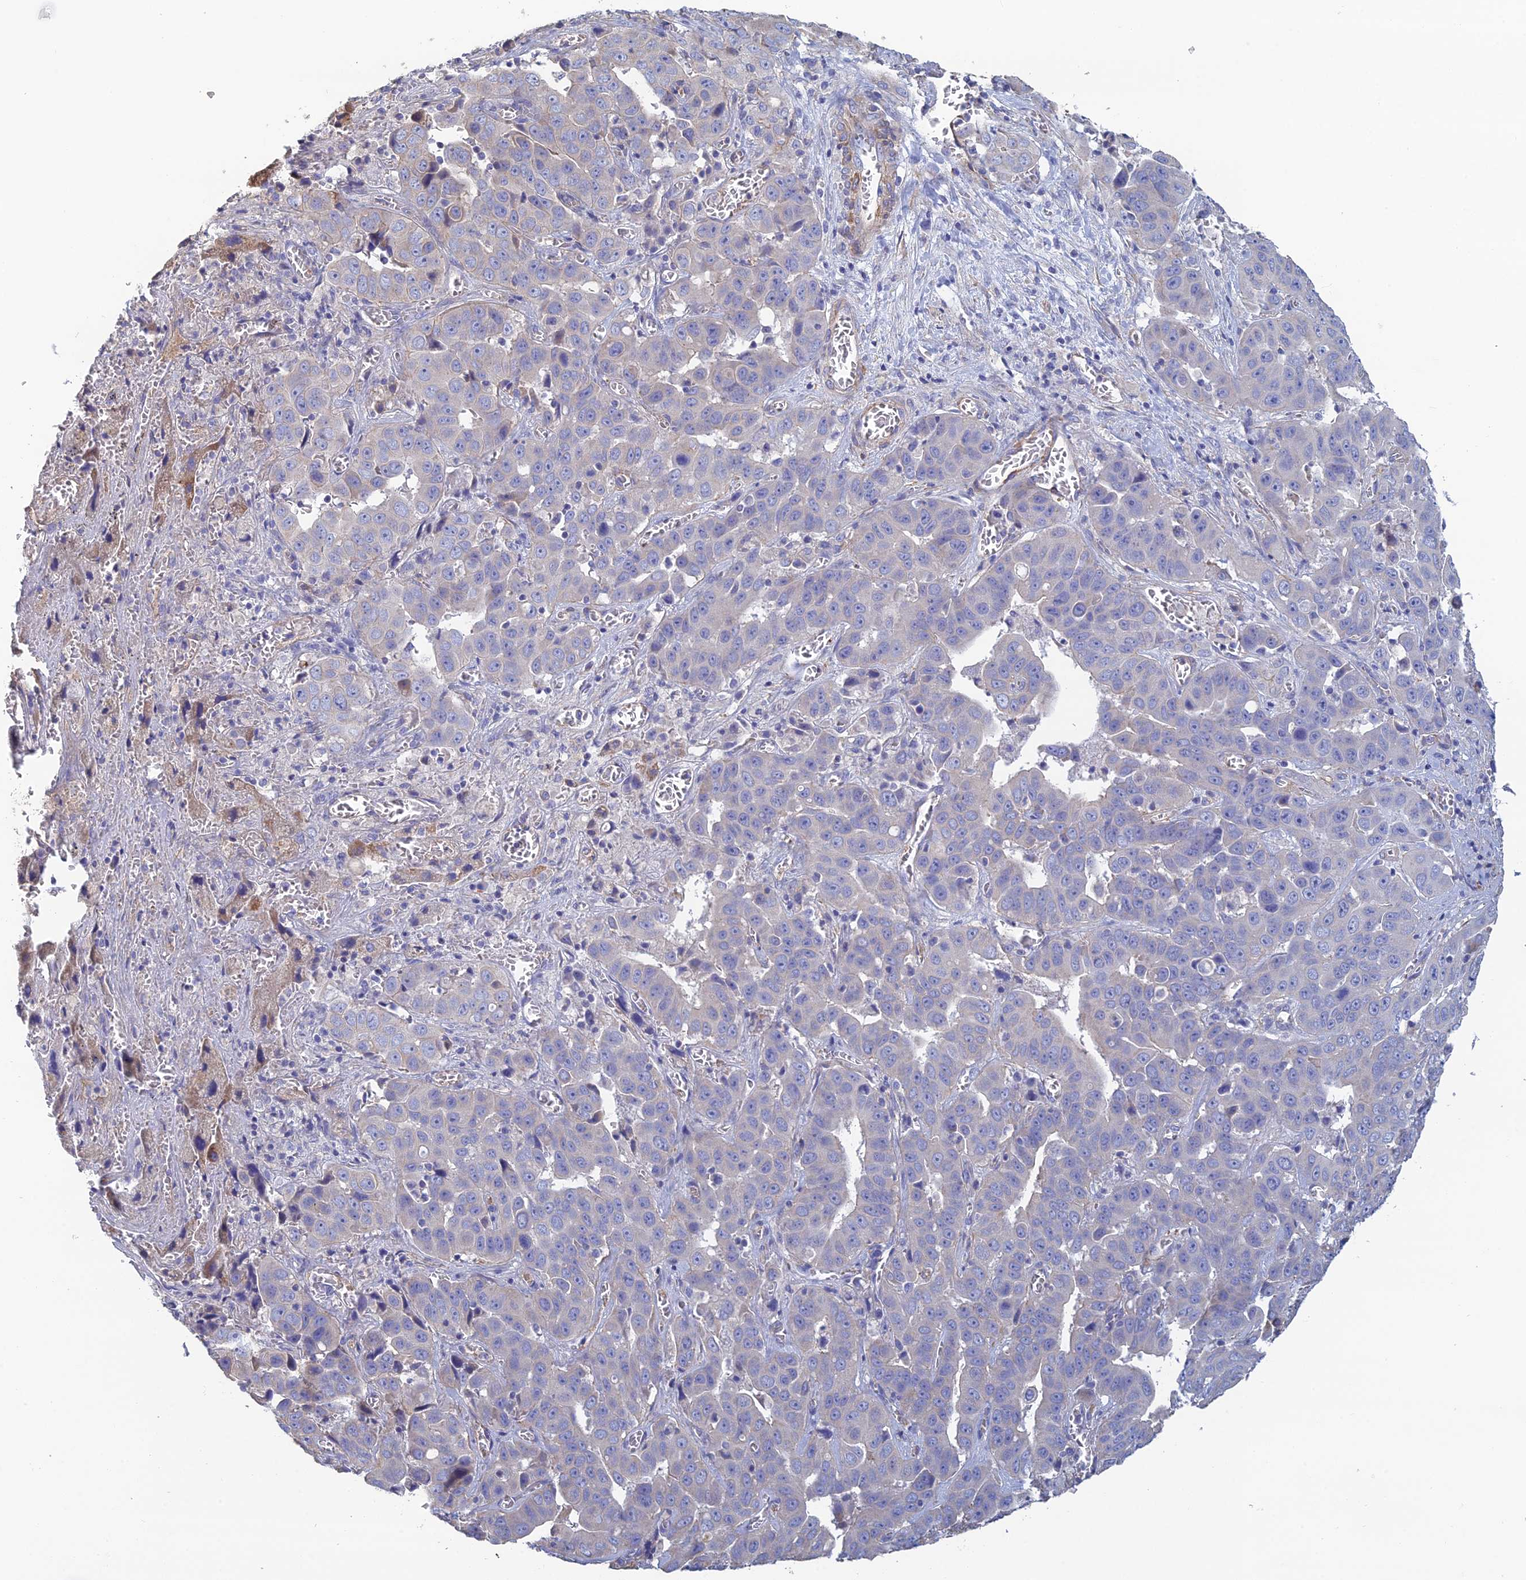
{"staining": {"intensity": "negative", "quantity": "none", "location": "none"}, "tissue": "liver cancer", "cell_type": "Tumor cells", "image_type": "cancer", "snomed": [{"axis": "morphology", "description": "Cholangiocarcinoma"}, {"axis": "topography", "description": "Liver"}], "caption": "IHC of liver cholangiocarcinoma displays no staining in tumor cells.", "gene": "PCDHA5", "patient": {"sex": "female", "age": 52}}